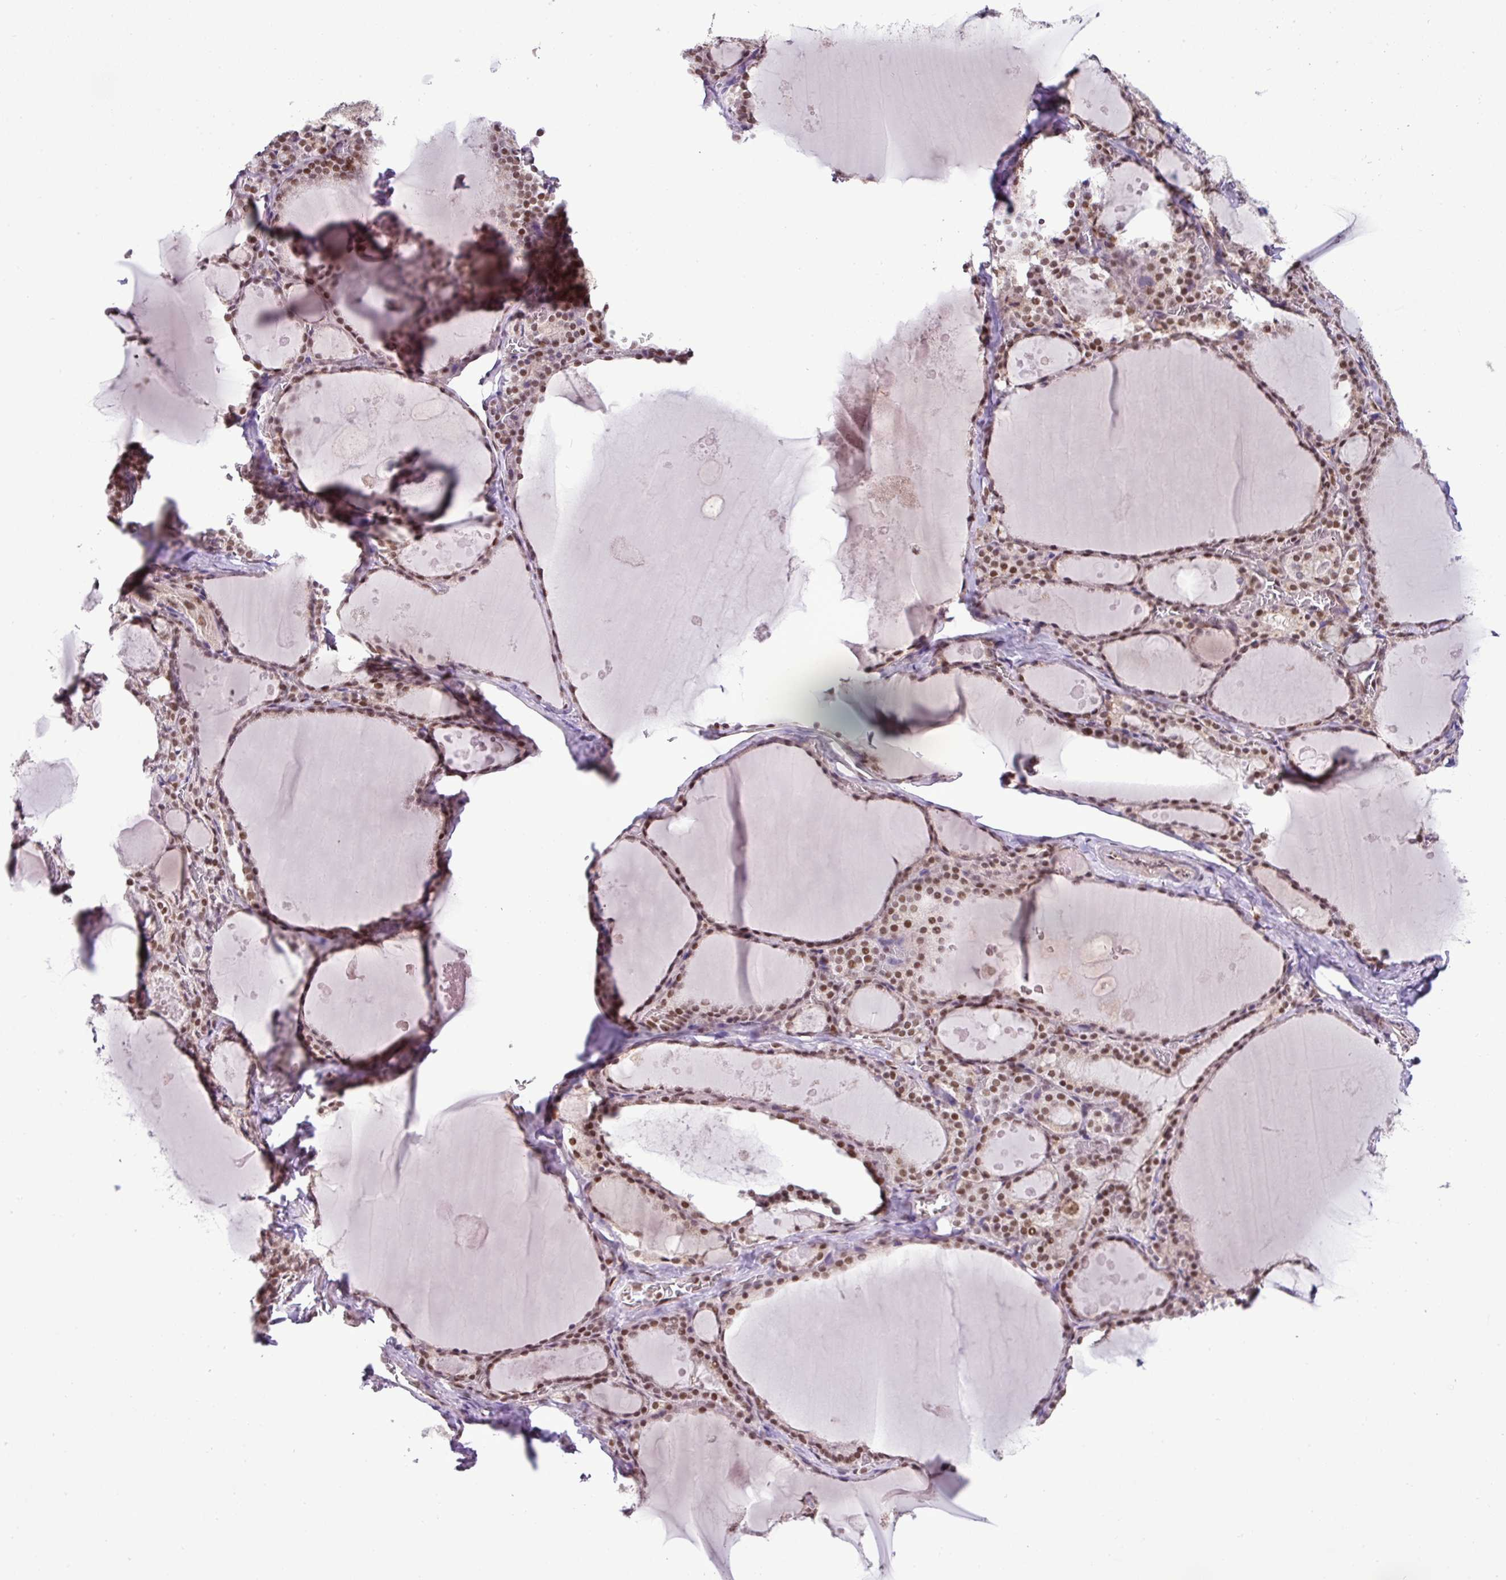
{"staining": {"intensity": "moderate", "quantity": ">75%", "location": "nuclear"}, "tissue": "thyroid gland", "cell_type": "Glandular cells", "image_type": "normal", "snomed": [{"axis": "morphology", "description": "Normal tissue, NOS"}, {"axis": "topography", "description": "Thyroid gland"}], "caption": "IHC of normal human thyroid gland reveals medium levels of moderate nuclear expression in about >75% of glandular cells. The staining is performed using DAB brown chromogen to label protein expression. The nuclei are counter-stained blue using hematoxylin.", "gene": "PGAP4", "patient": {"sex": "male", "age": 56}}